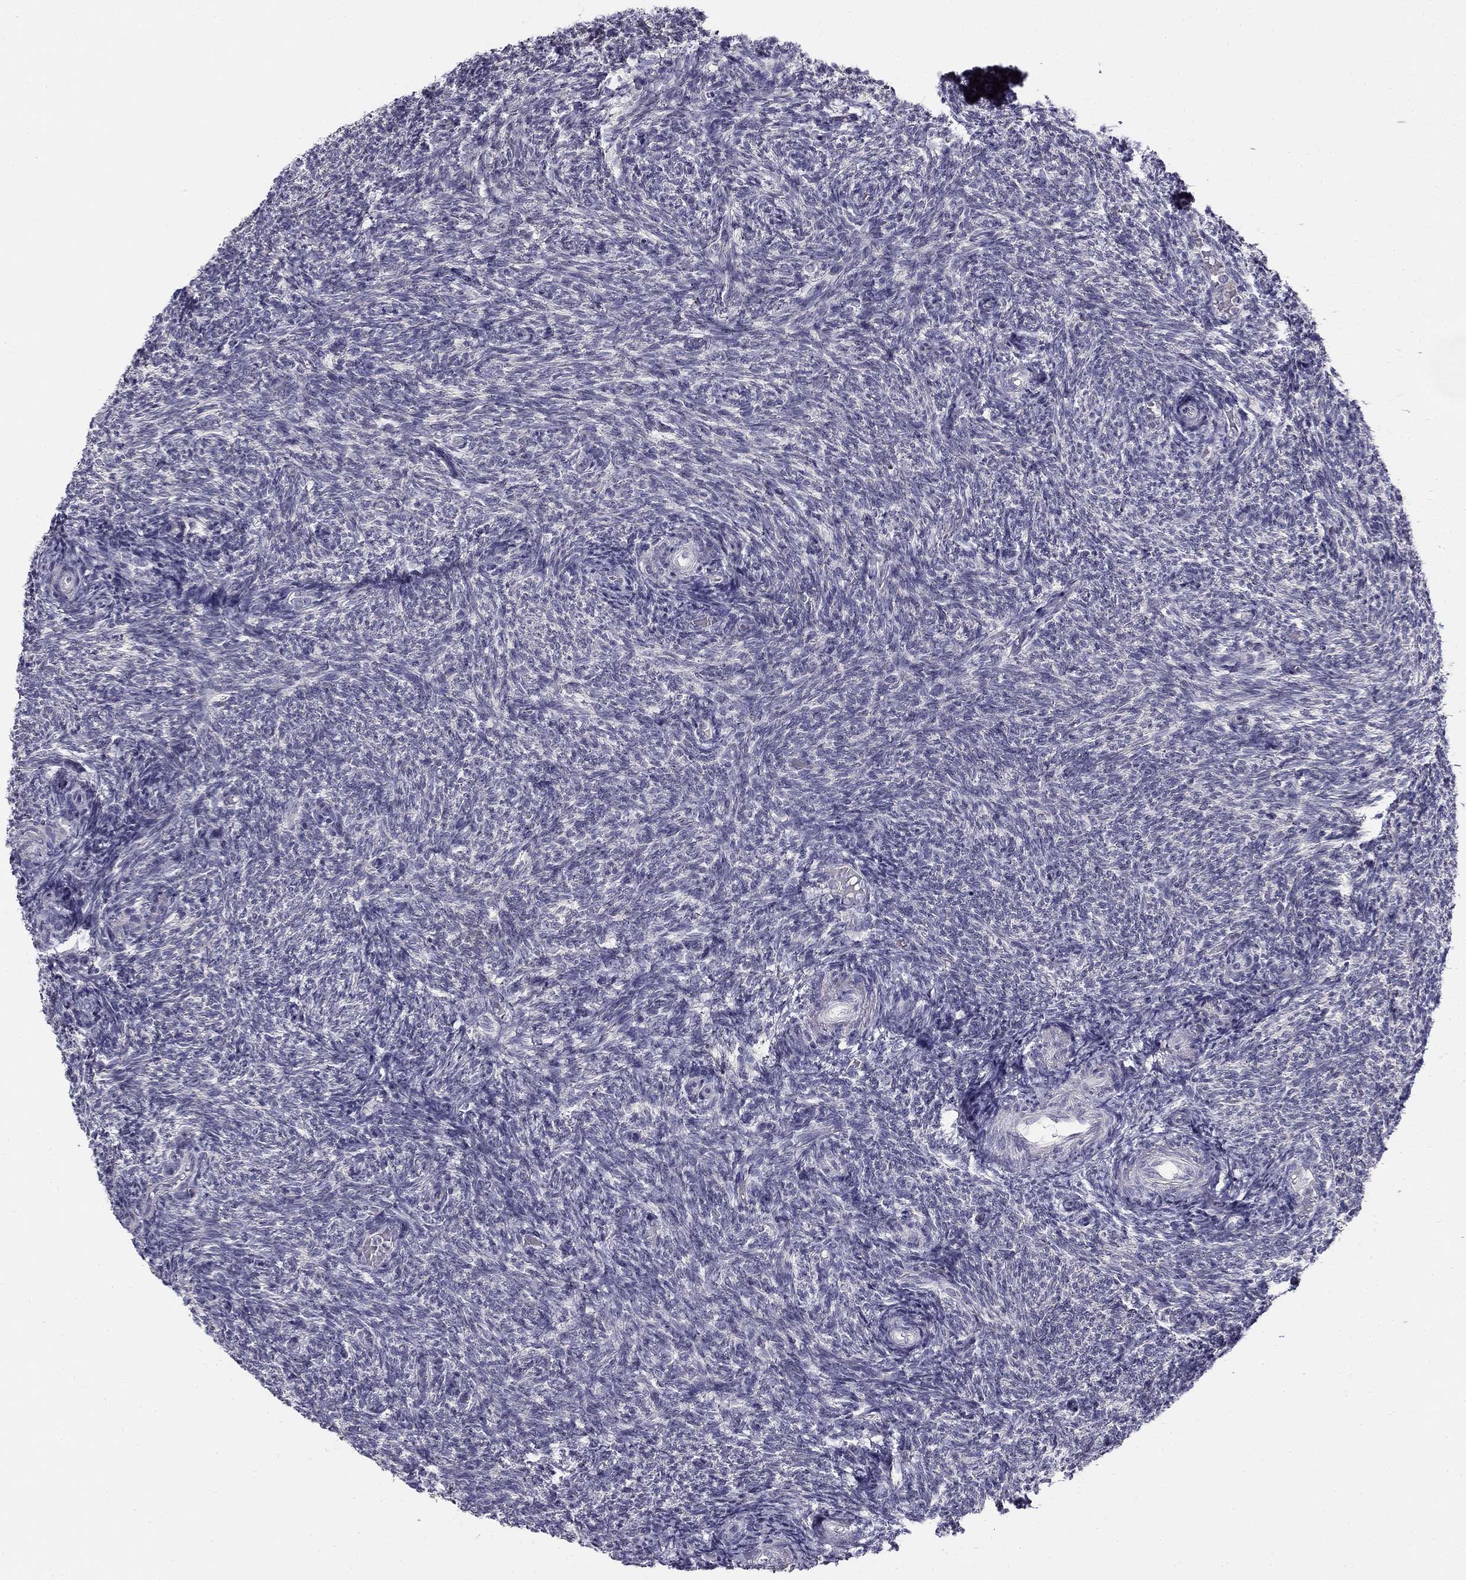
{"staining": {"intensity": "negative", "quantity": "none", "location": "none"}, "tissue": "ovary", "cell_type": "Follicle cells", "image_type": "normal", "snomed": [{"axis": "morphology", "description": "Normal tissue, NOS"}, {"axis": "topography", "description": "Ovary"}], "caption": "Ovary stained for a protein using immunohistochemistry reveals no expression follicle cells.", "gene": "CNR1", "patient": {"sex": "female", "age": 39}}